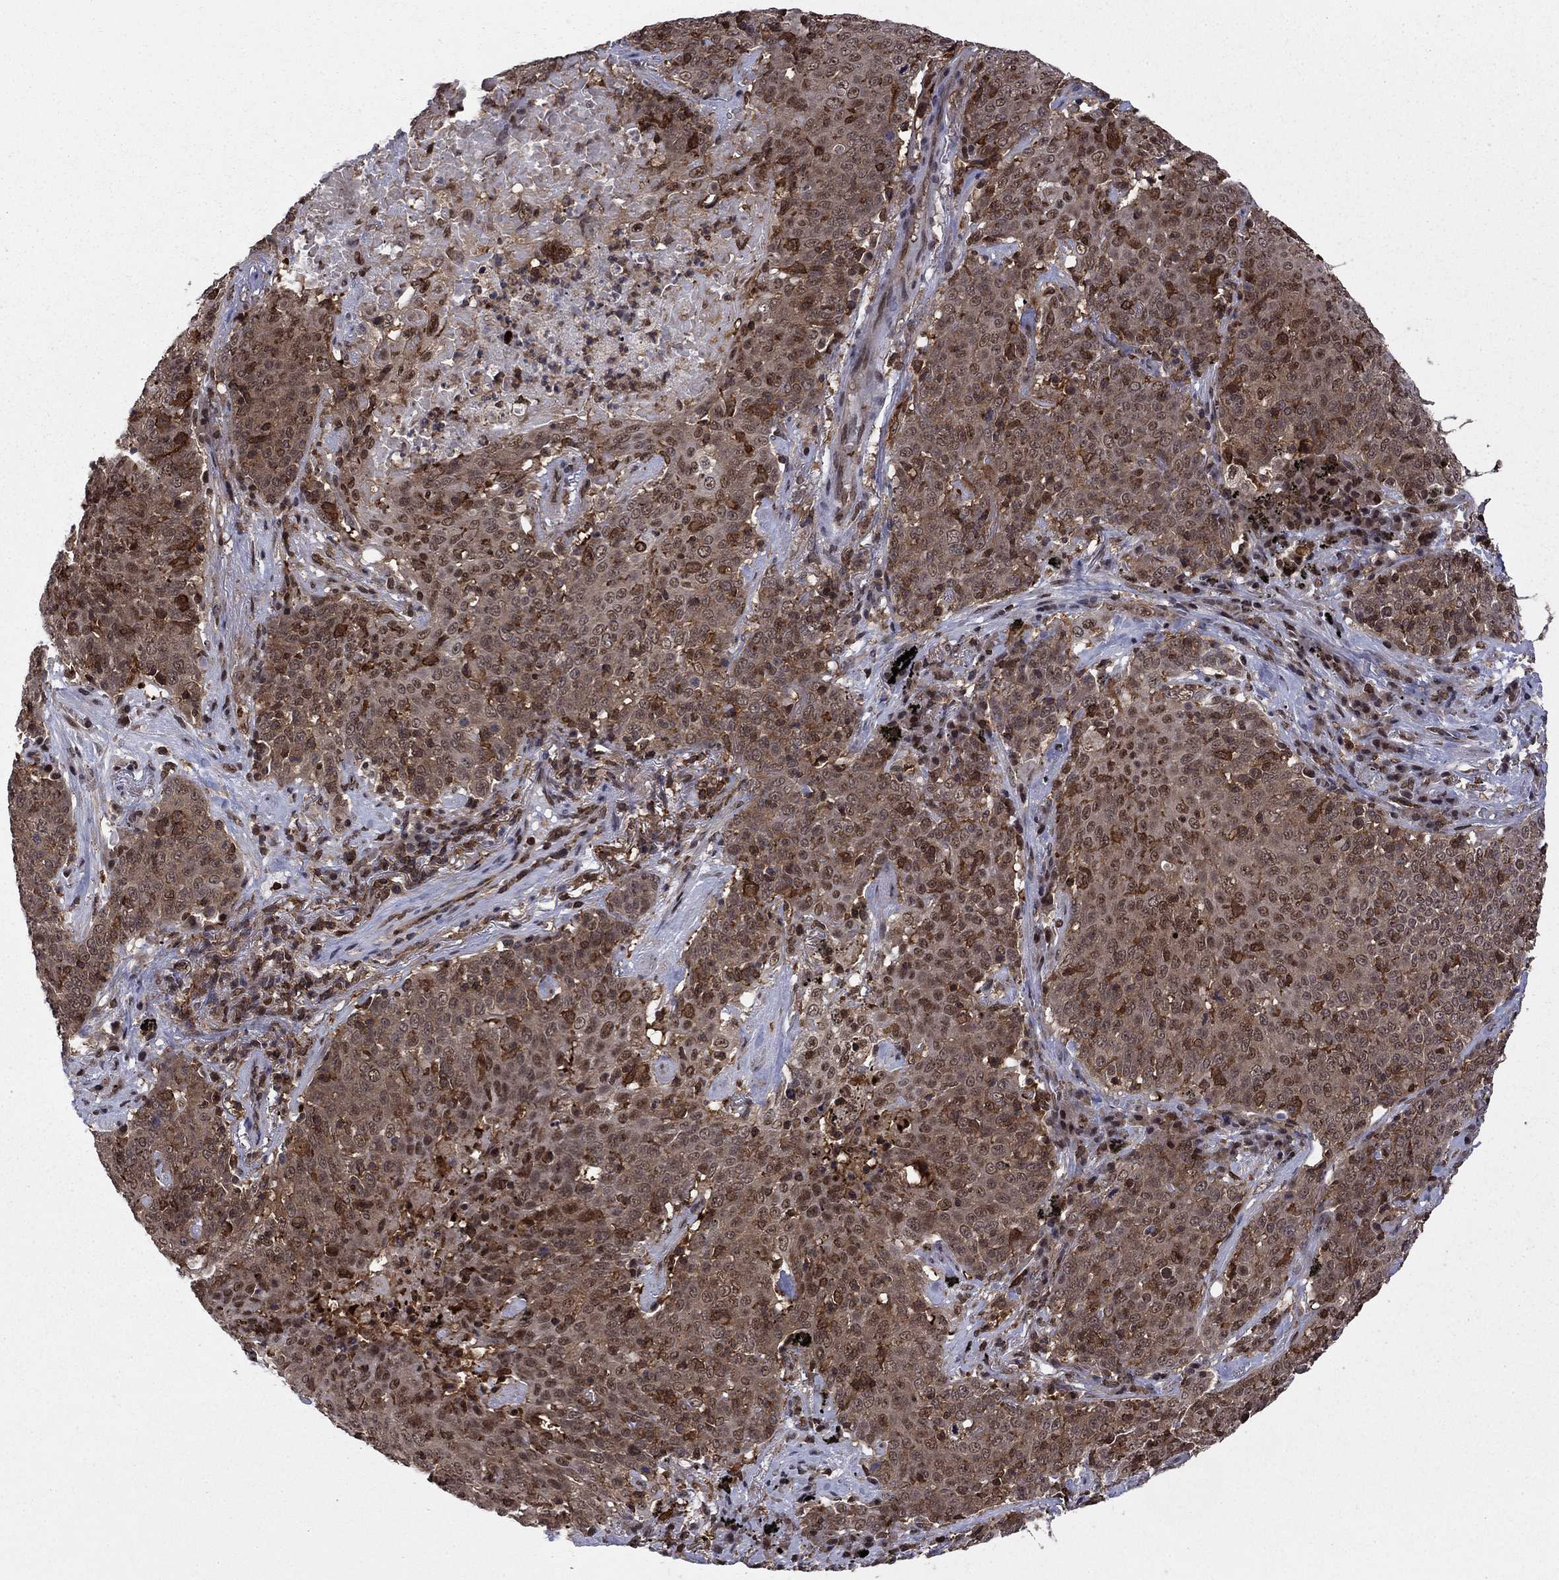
{"staining": {"intensity": "moderate", "quantity": "<25%", "location": "nuclear"}, "tissue": "lung cancer", "cell_type": "Tumor cells", "image_type": "cancer", "snomed": [{"axis": "morphology", "description": "Squamous cell carcinoma, NOS"}, {"axis": "topography", "description": "Lung"}], "caption": "Immunohistochemistry (DAB) staining of lung squamous cell carcinoma shows moderate nuclear protein positivity in about <25% of tumor cells.", "gene": "PSMD2", "patient": {"sex": "male", "age": 82}}